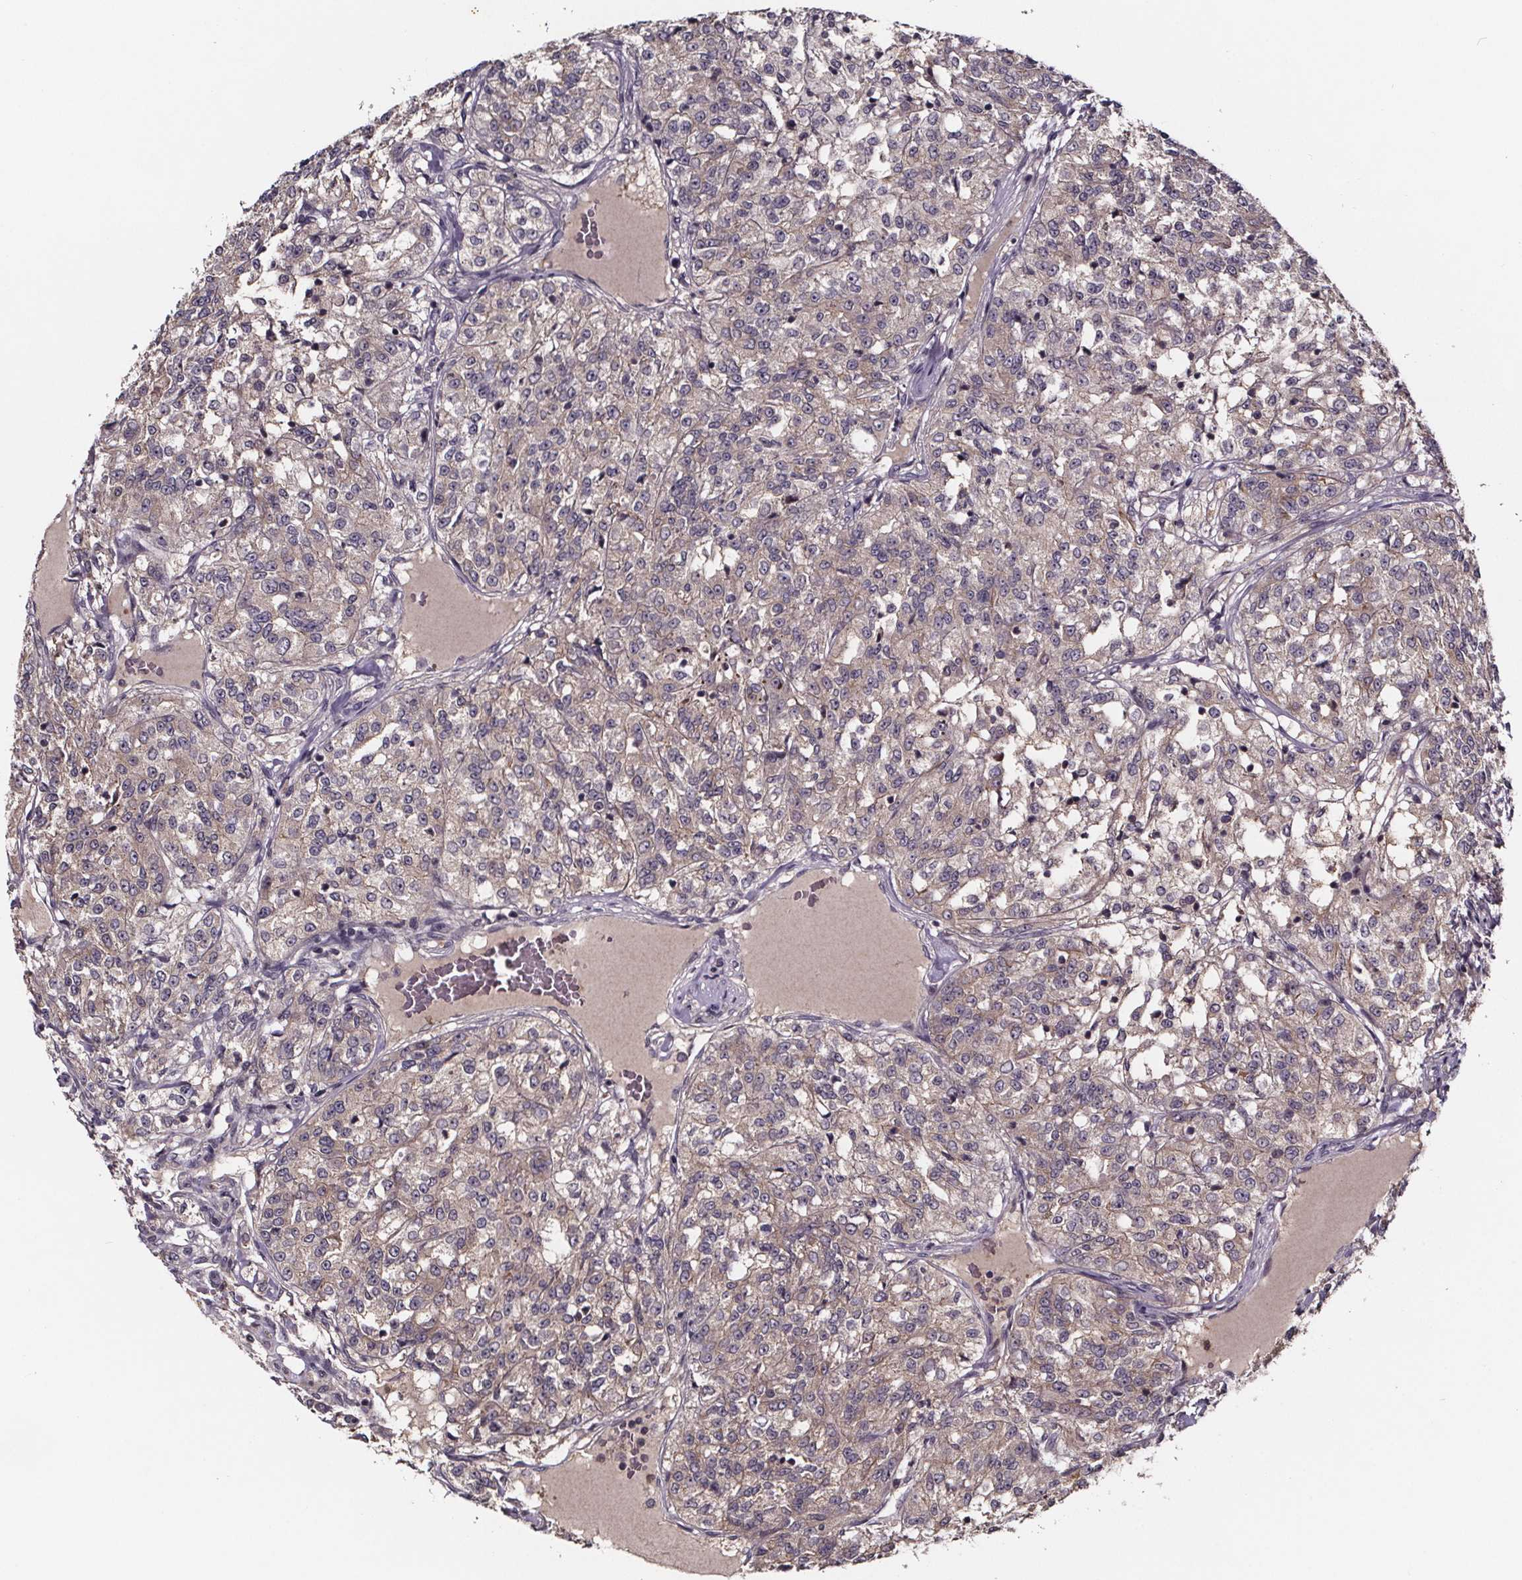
{"staining": {"intensity": "weak", "quantity": "25%-75%", "location": "cytoplasmic/membranous"}, "tissue": "renal cancer", "cell_type": "Tumor cells", "image_type": "cancer", "snomed": [{"axis": "morphology", "description": "Adenocarcinoma, NOS"}, {"axis": "topography", "description": "Kidney"}], "caption": "Immunohistochemical staining of renal cancer (adenocarcinoma) displays low levels of weak cytoplasmic/membranous staining in about 25%-75% of tumor cells.", "gene": "SMIM1", "patient": {"sex": "female", "age": 63}}